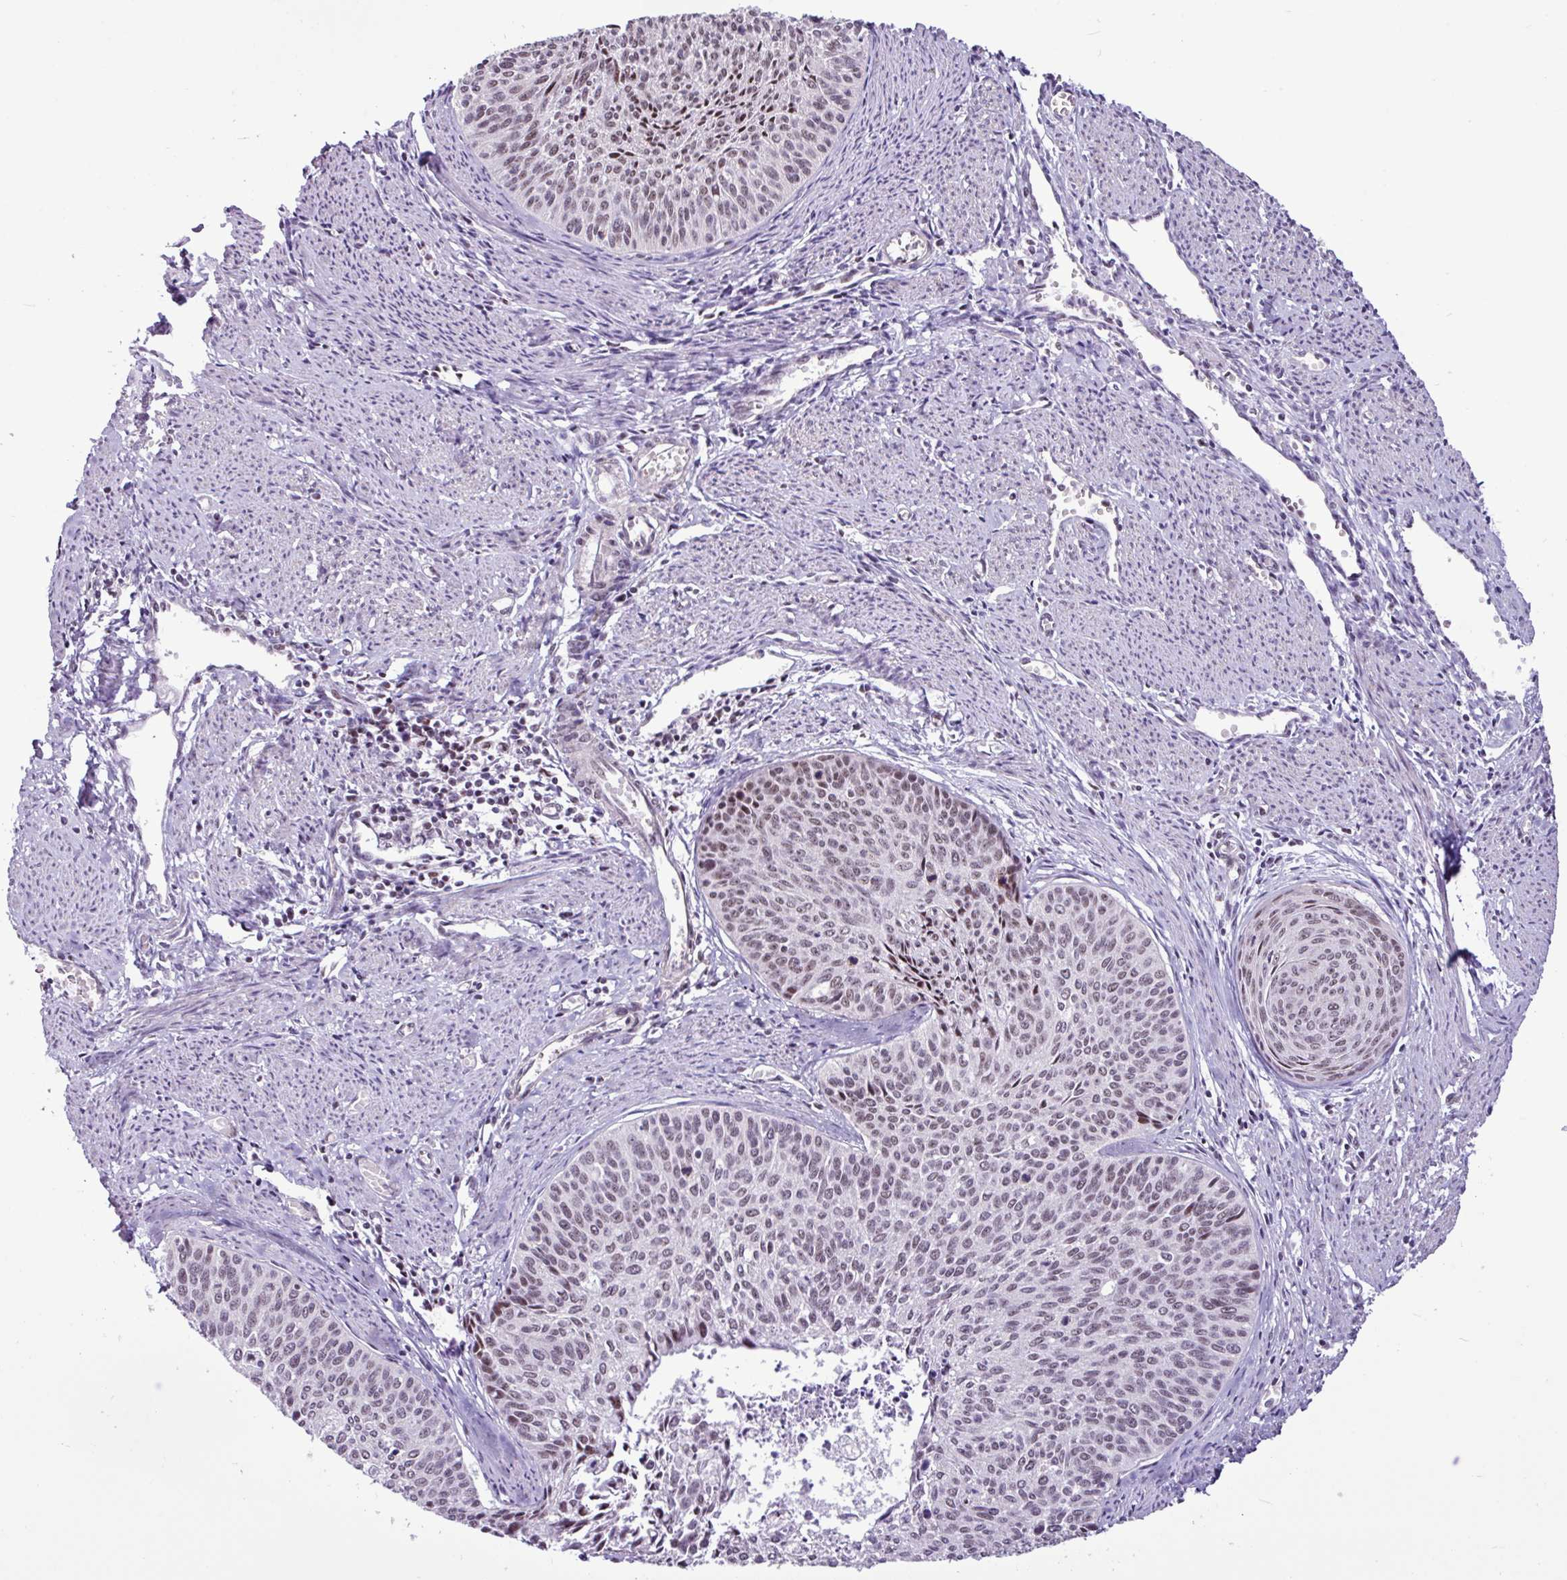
{"staining": {"intensity": "moderate", "quantity": "25%-75%", "location": "nuclear"}, "tissue": "cervical cancer", "cell_type": "Tumor cells", "image_type": "cancer", "snomed": [{"axis": "morphology", "description": "Squamous cell carcinoma, NOS"}, {"axis": "topography", "description": "Cervix"}], "caption": "The image shows immunohistochemical staining of cervical squamous cell carcinoma. There is moderate nuclear expression is identified in approximately 25%-75% of tumor cells.", "gene": "UTP18", "patient": {"sex": "female", "age": 55}}